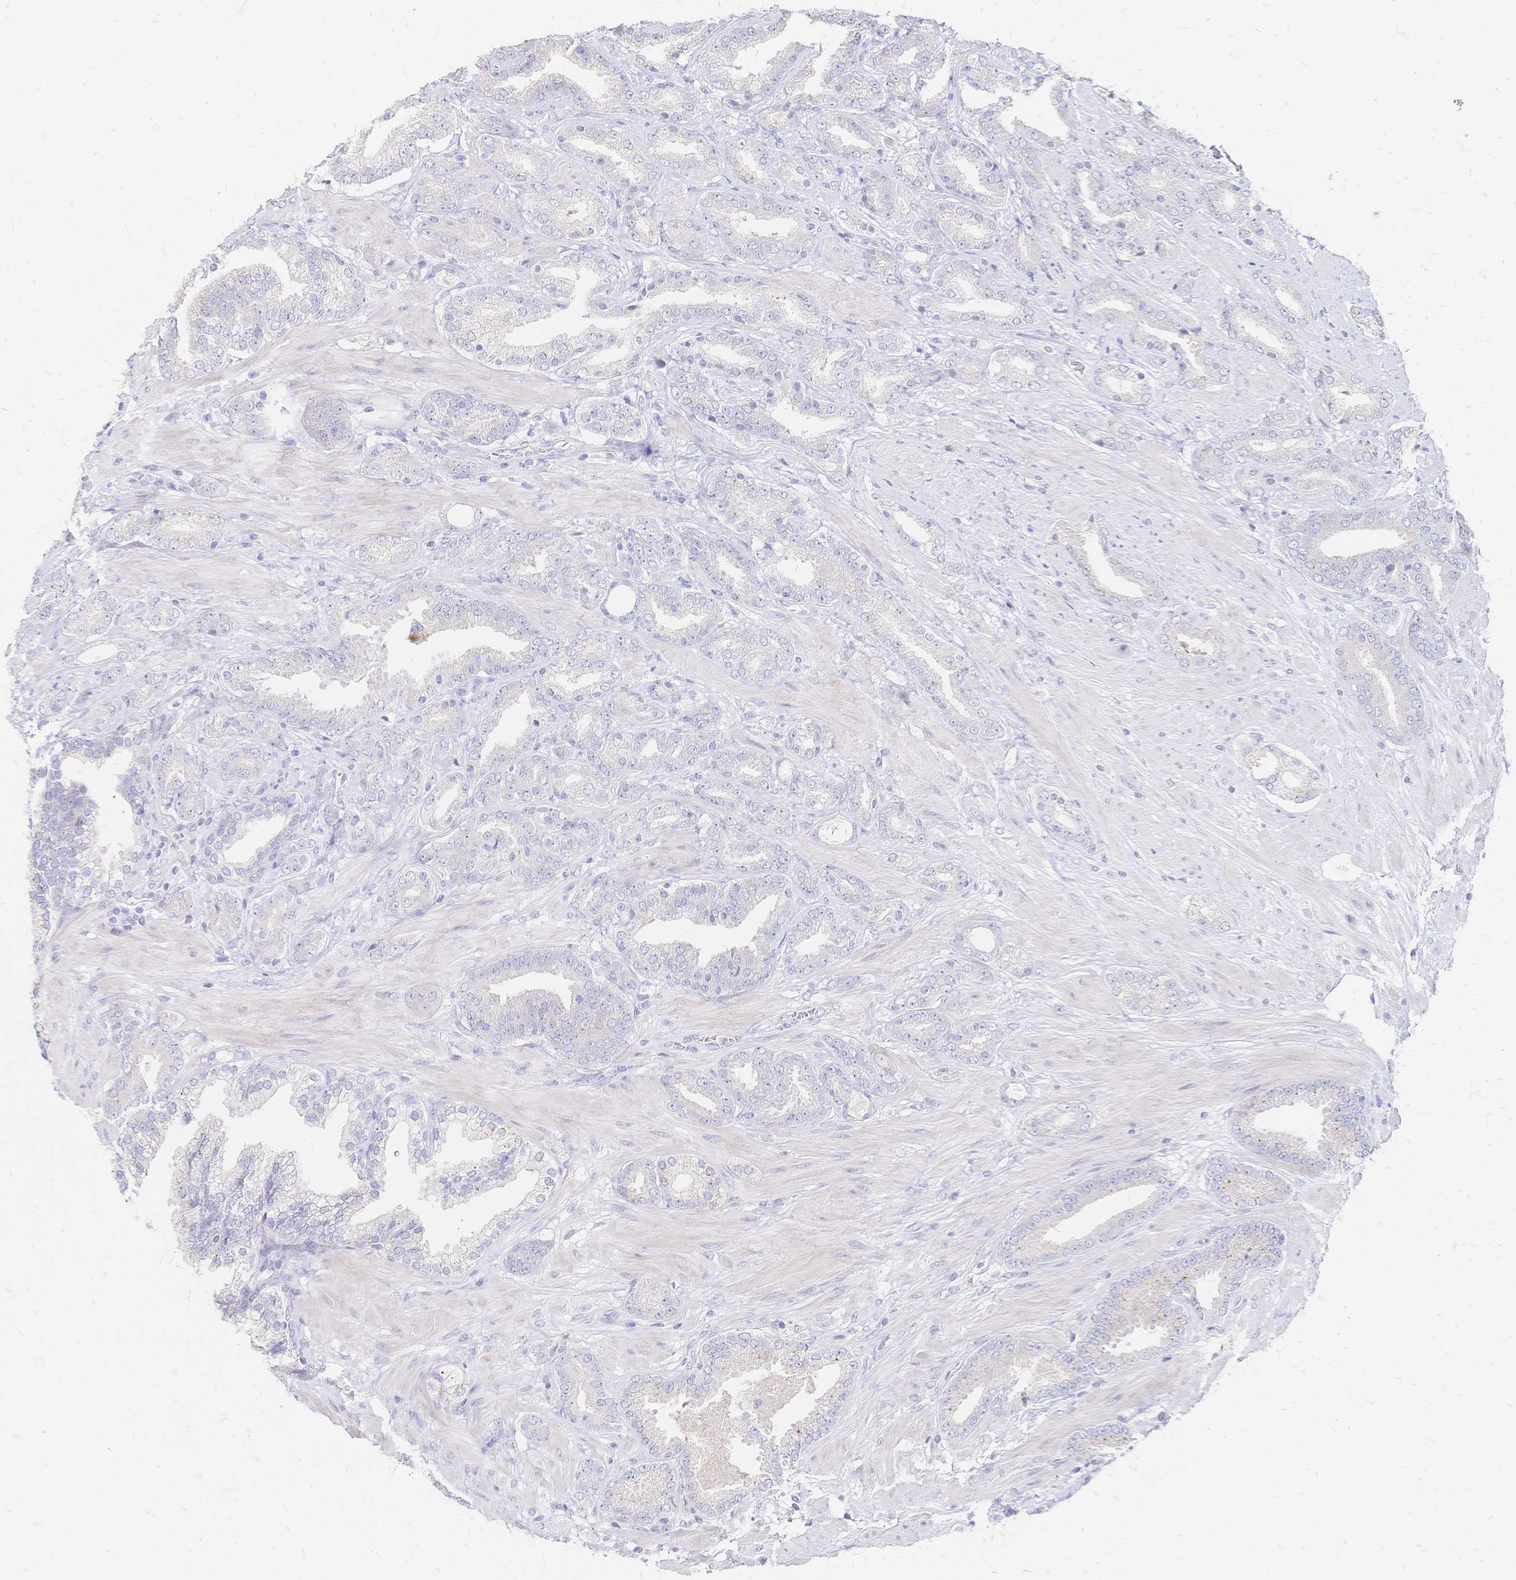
{"staining": {"intensity": "negative", "quantity": "none", "location": "none"}, "tissue": "prostate cancer", "cell_type": "Tumor cells", "image_type": "cancer", "snomed": [{"axis": "morphology", "description": "Adenocarcinoma, High grade"}, {"axis": "topography", "description": "Prostate"}], "caption": "A high-resolution histopathology image shows immunohistochemistry staining of prostate cancer, which demonstrates no significant staining in tumor cells. (Stains: DAB (3,3'-diaminobenzidine) immunohistochemistry with hematoxylin counter stain, Microscopy: brightfield microscopy at high magnification).", "gene": "VWC2L", "patient": {"sex": "male", "age": 56}}